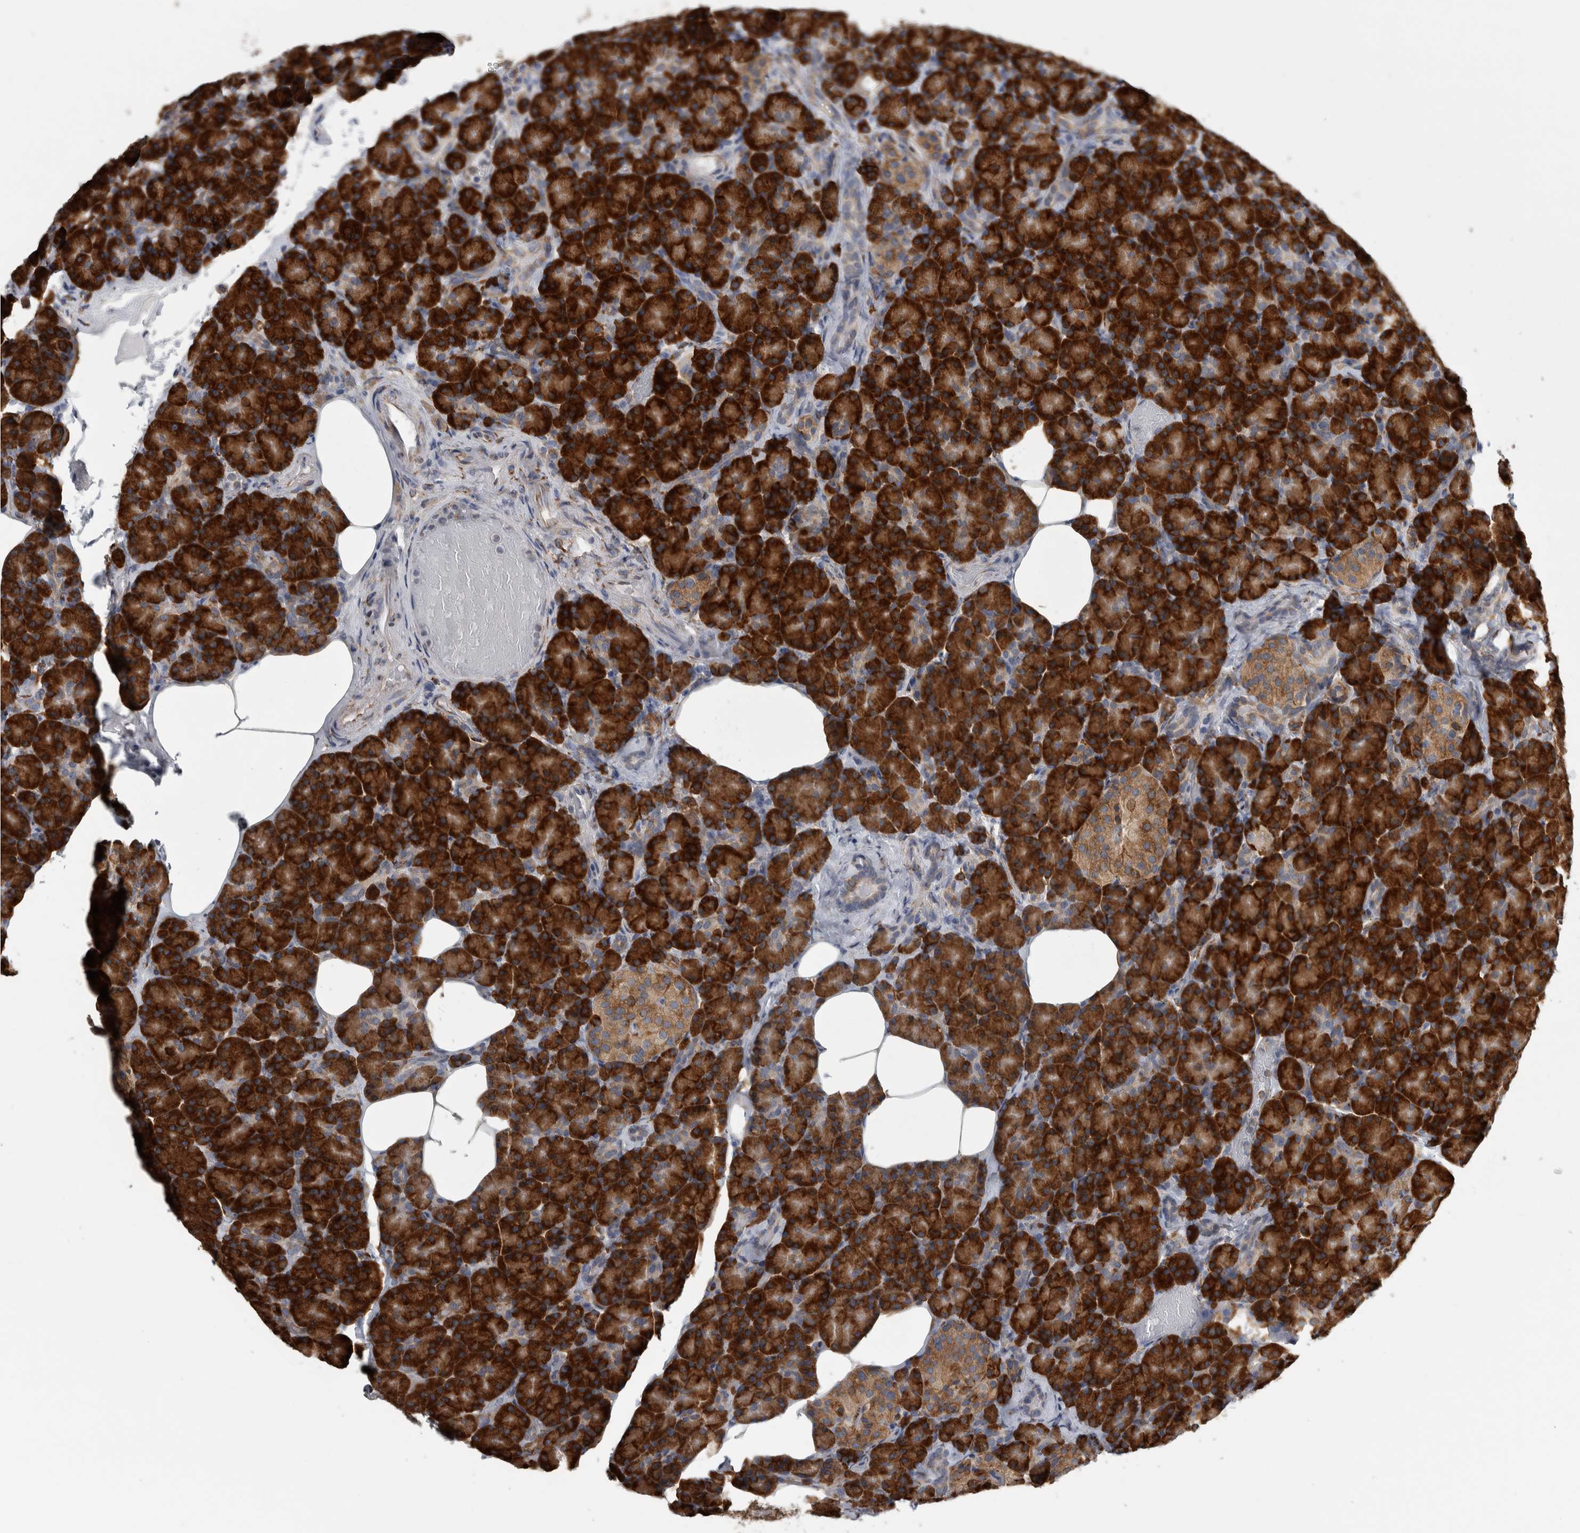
{"staining": {"intensity": "strong", "quantity": ">75%", "location": "cytoplasmic/membranous"}, "tissue": "pancreas", "cell_type": "Exocrine glandular cells", "image_type": "normal", "snomed": [{"axis": "morphology", "description": "Normal tissue, NOS"}, {"axis": "topography", "description": "Pancreas"}], "caption": "IHC histopathology image of benign pancreas: human pancreas stained using immunohistochemistry displays high levels of strong protein expression localized specifically in the cytoplasmic/membranous of exocrine glandular cells, appearing as a cytoplasmic/membranous brown color.", "gene": "FHIP2B", "patient": {"sex": "female", "age": 43}}